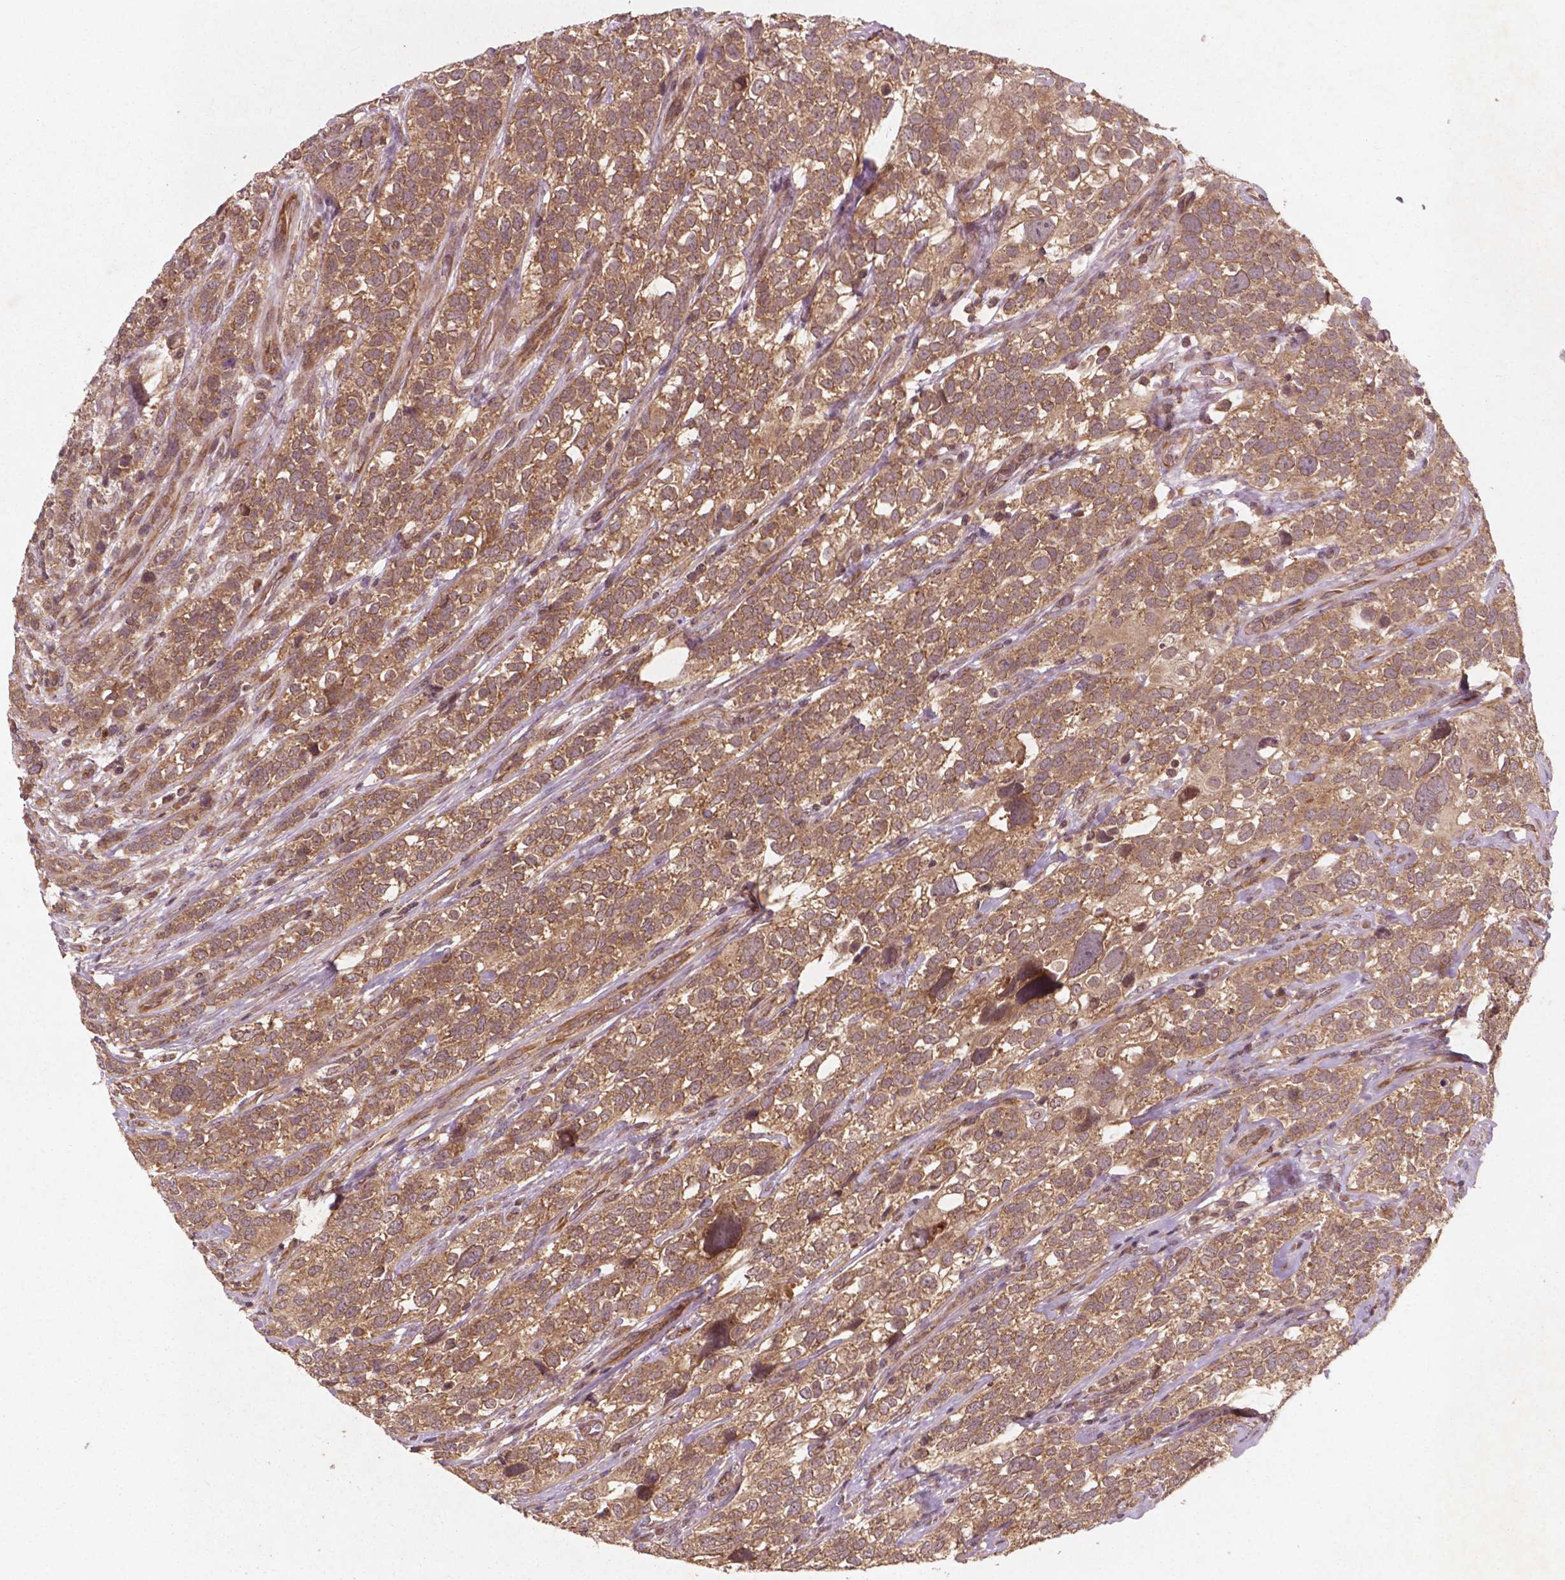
{"staining": {"intensity": "moderate", "quantity": ">75%", "location": "cytoplasmic/membranous"}, "tissue": "urothelial cancer", "cell_type": "Tumor cells", "image_type": "cancer", "snomed": [{"axis": "morphology", "description": "Urothelial carcinoma, High grade"}, {"axis": "topography", "description": "Urinary bladder"}], "caption": "Immunohistochemical staining of human urothelial carcinoma (high-grade) demonstrates medium levels of moderate cytoplasmic/membranous protein staining in approximately >75% of tumor cells.", "gene": "CYFIP2", "patient": {"sex": "female", "age": 58}}